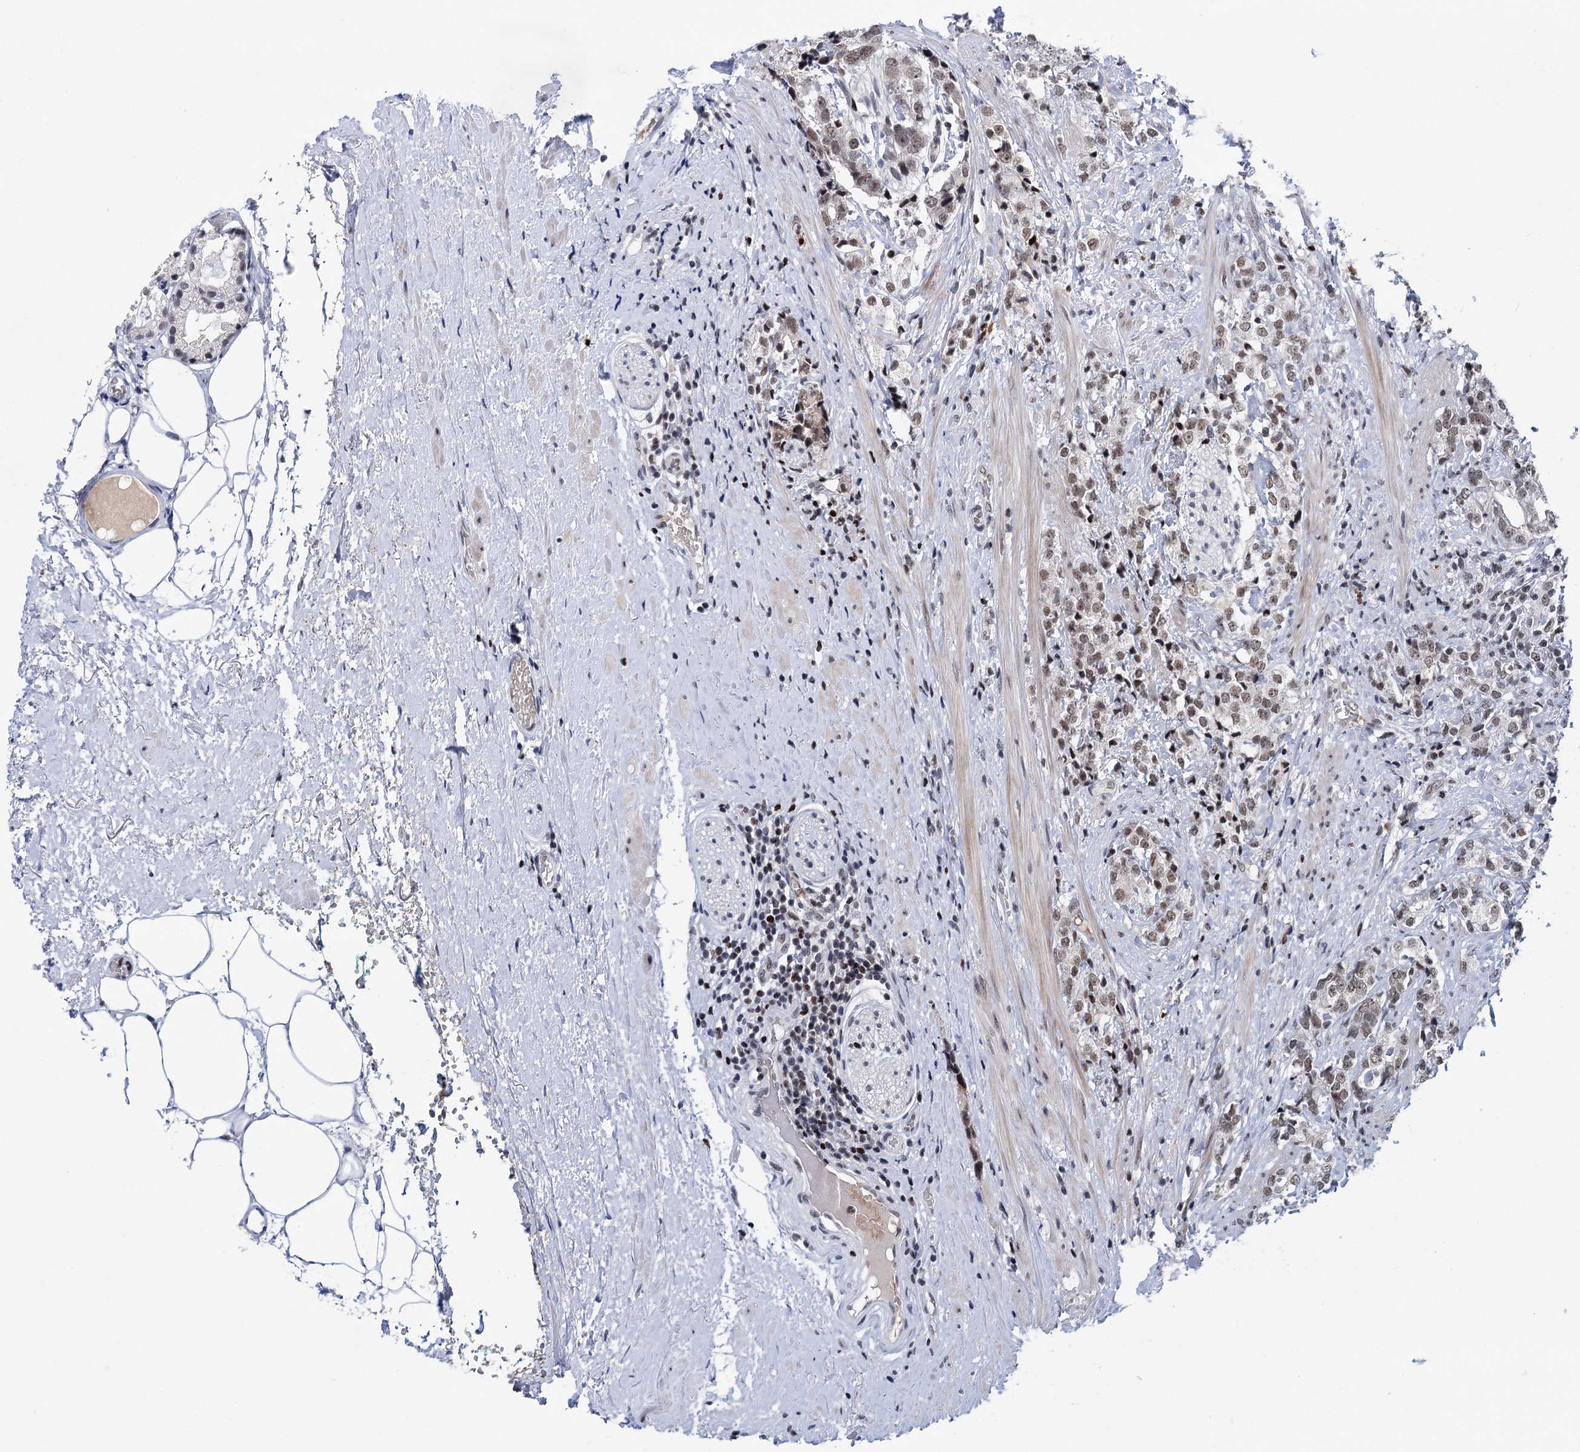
{"staining": {"intensity": "moderate", "quantity": ">75%", "location": "nuclear"}, "tissue": "prostate cancer", "cell_type": "Tumor cells", "image_type": "cancer", "snomed": [{"axis": "morphology", "description": "Adenocarcinoma, High grade"}, {"axis": "topography", "description": "Prostate"}], "caption": "Prostate adenocarcinoma (high-grade) tissue demonstrates moderate nuclear positivity in about >75% of tumor cells, visualized by immunohistochemistry.", "gene": "ZCCHC10", "patient": {"sex": "male", "age": 69}}